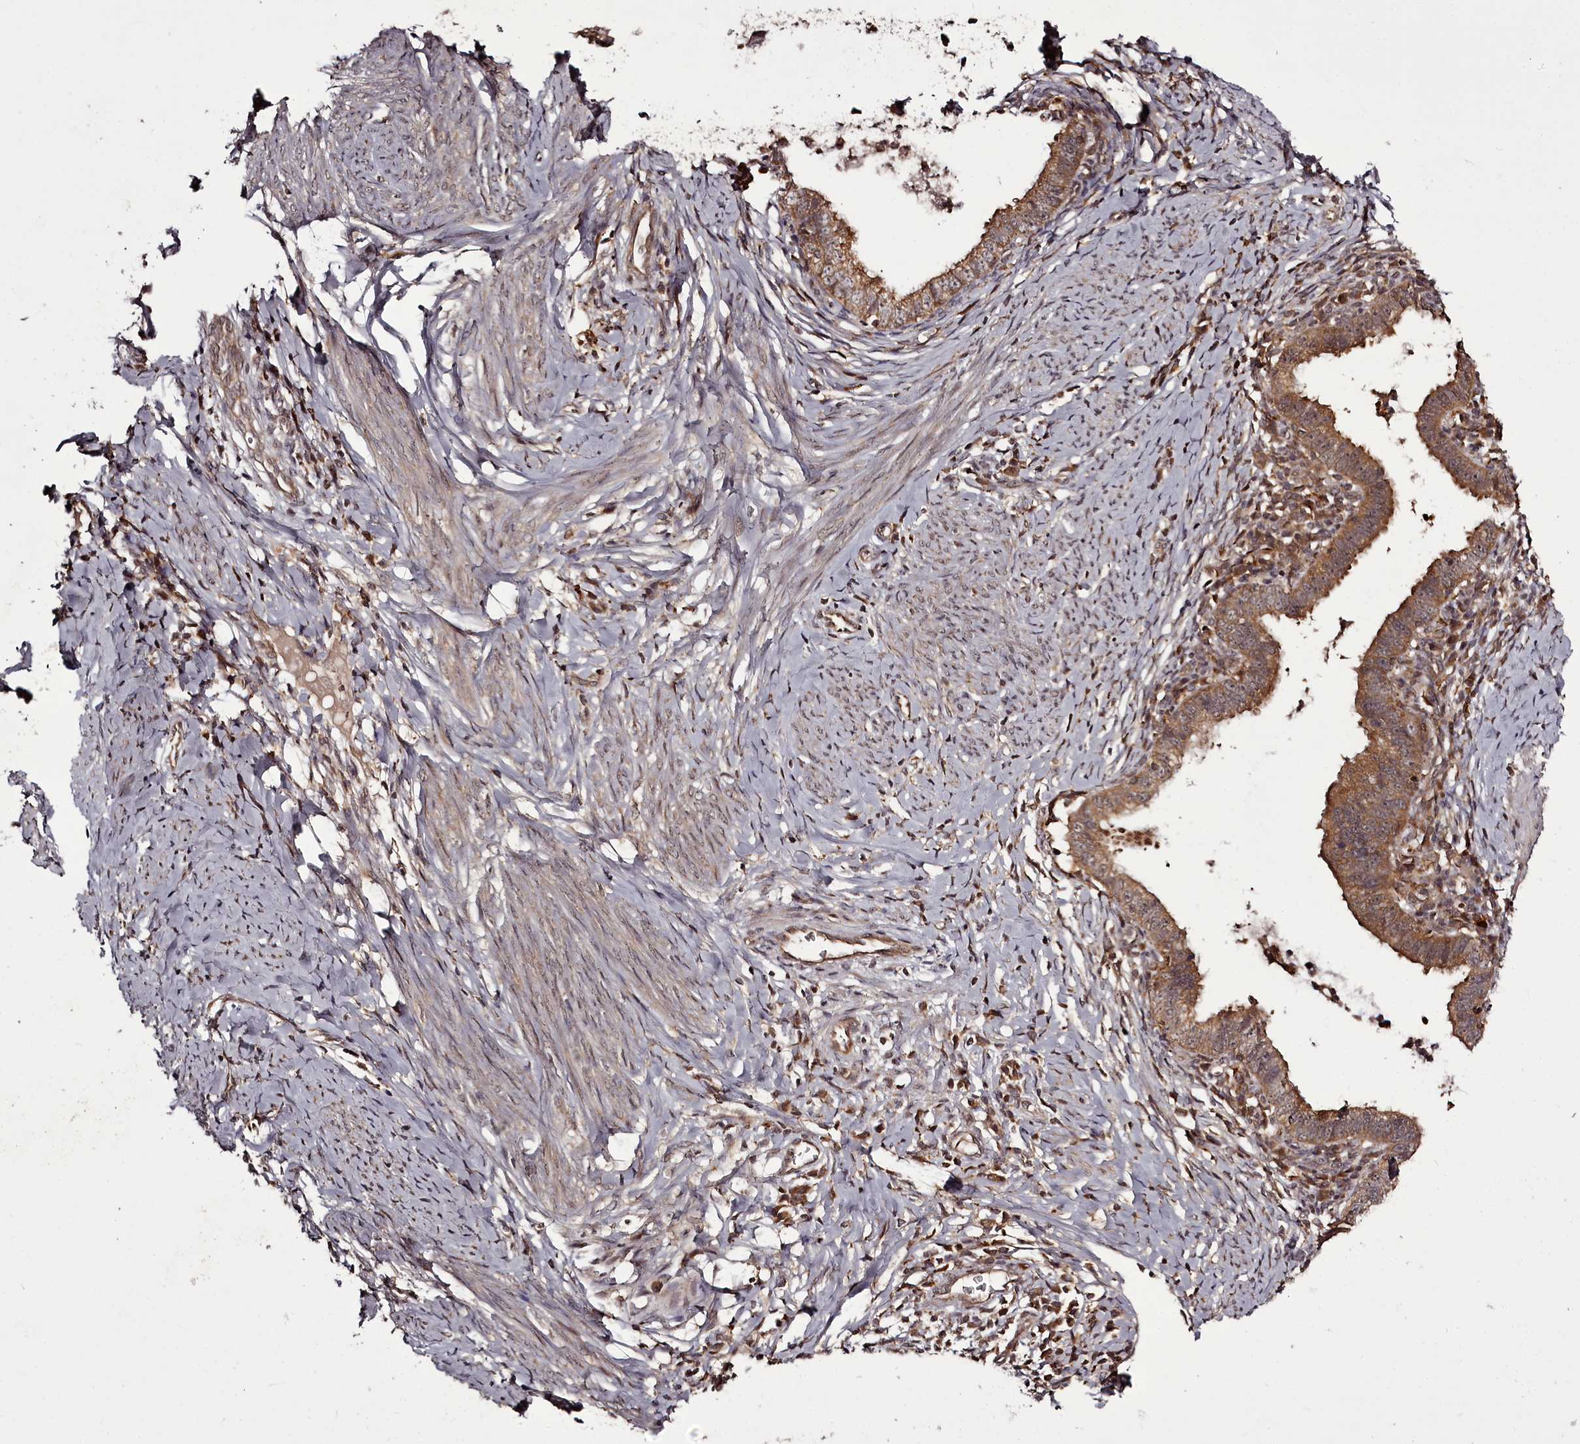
{"staining": {"intensity": "moderate", "quantity": ">75%", "location": "cytoplasmic/membranous"}, "tissue": "cervical cancer", "cell_type": "Tumor cells", "image_type": "cancer", "snomed": [{"axis": "morphology", "description": "Adenocarcinoma, NOS"}, {"axis": "topography", "description": "Cervix"}], "caption": "Protein analysis of adenocarcinoma (cervical) tissue shows moderate cytoplasmic/membranous expression in about >75% of tumor cells.", "gene": "PCBP2", "patient": {"sex": "female", "age": 36}}